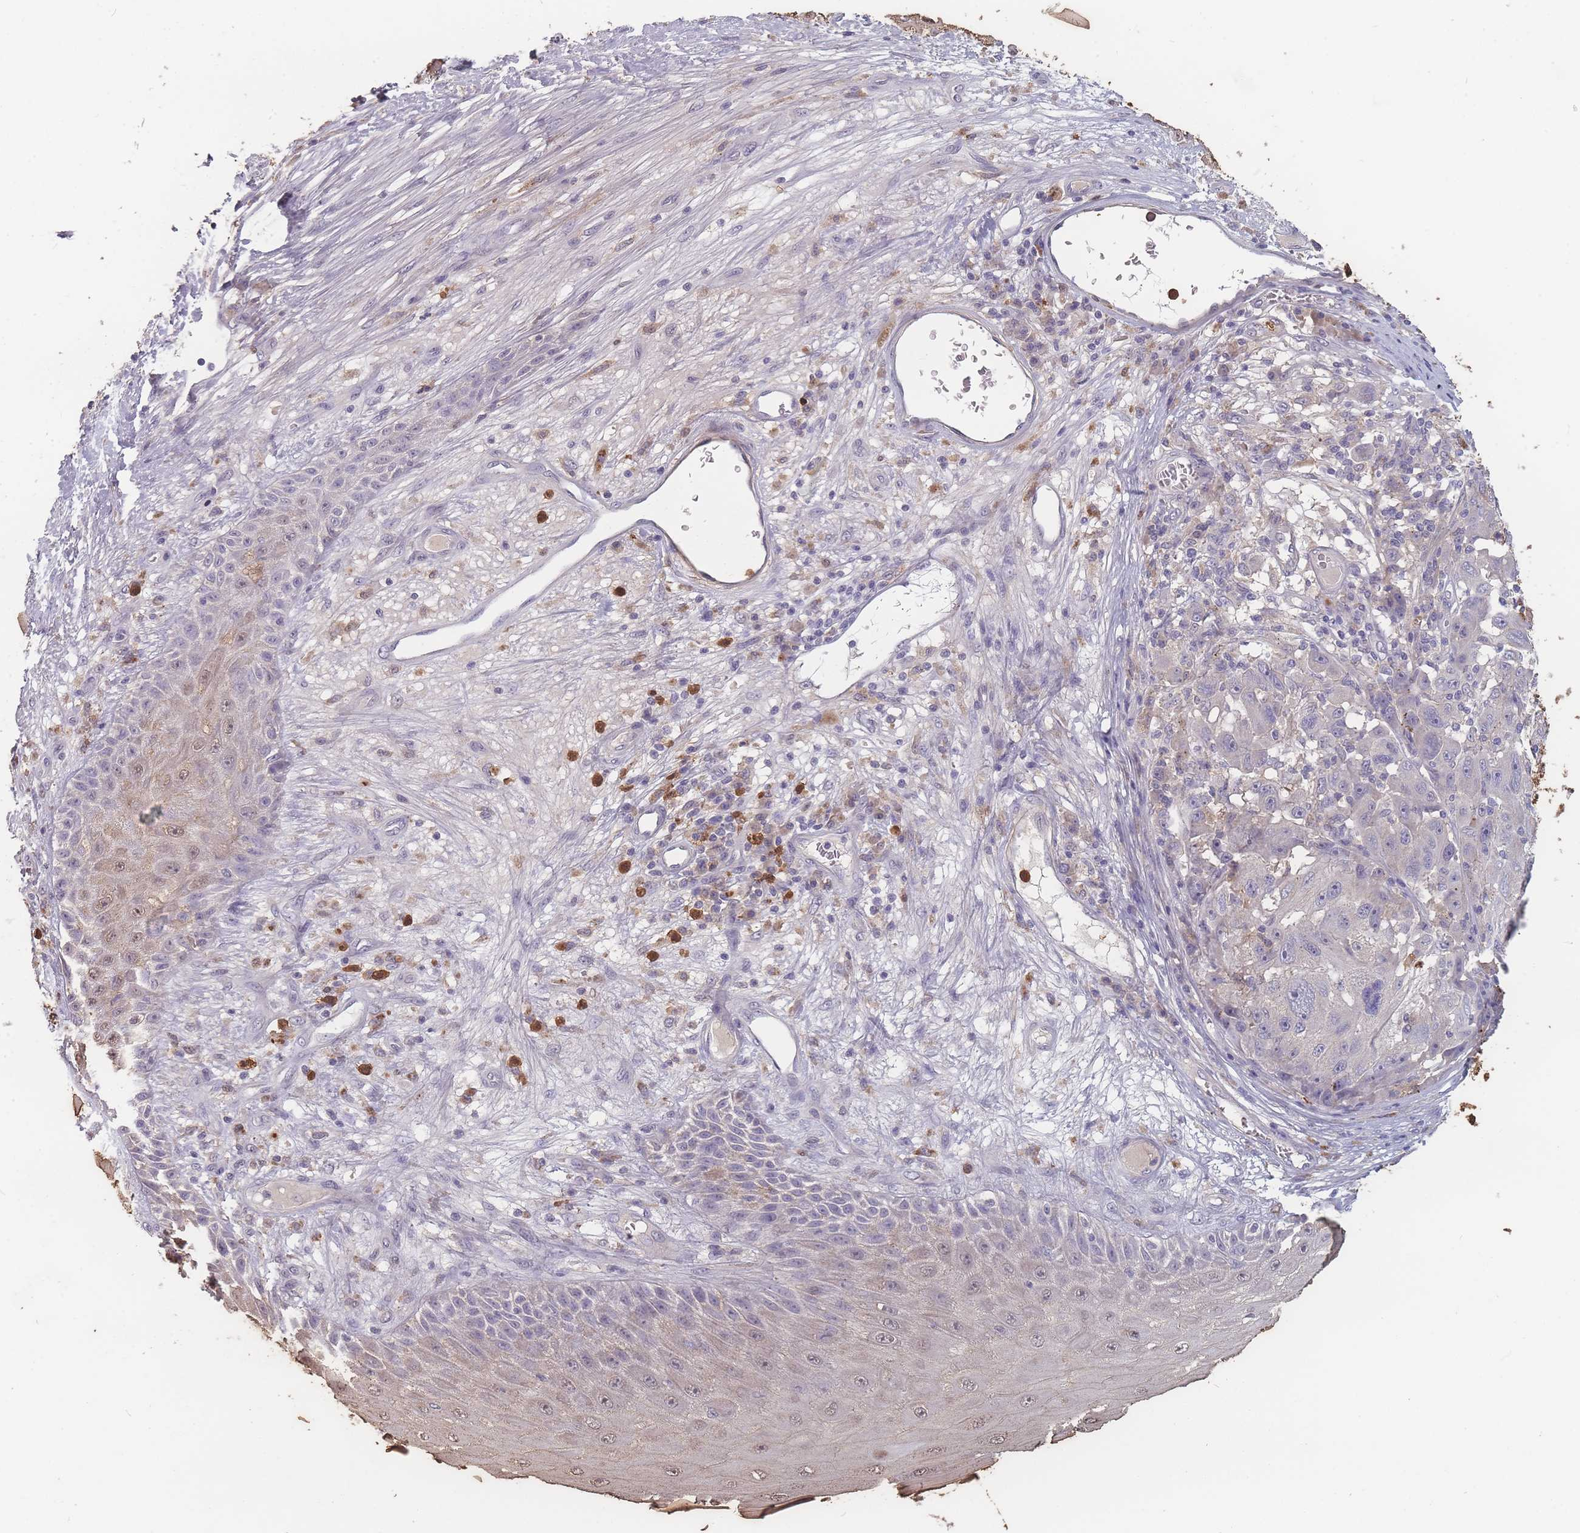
{"staining": {"intensity": "negative", "quantity": "none", "location": "none"}, "tissue": "melanoma", "cell_type": "Tumor cells", "image_type": "cancer", "snomed": [{"axis": "morphology", "description": "Malignant melanoma, NOS"}, {"axis": "topography", "description": "Skin"}], "caption": "The IHC image has no significant staining in tumor cells of melanoma tissue.", "gene": "BST1", "patient": {"sex": "male", "age": 53}}